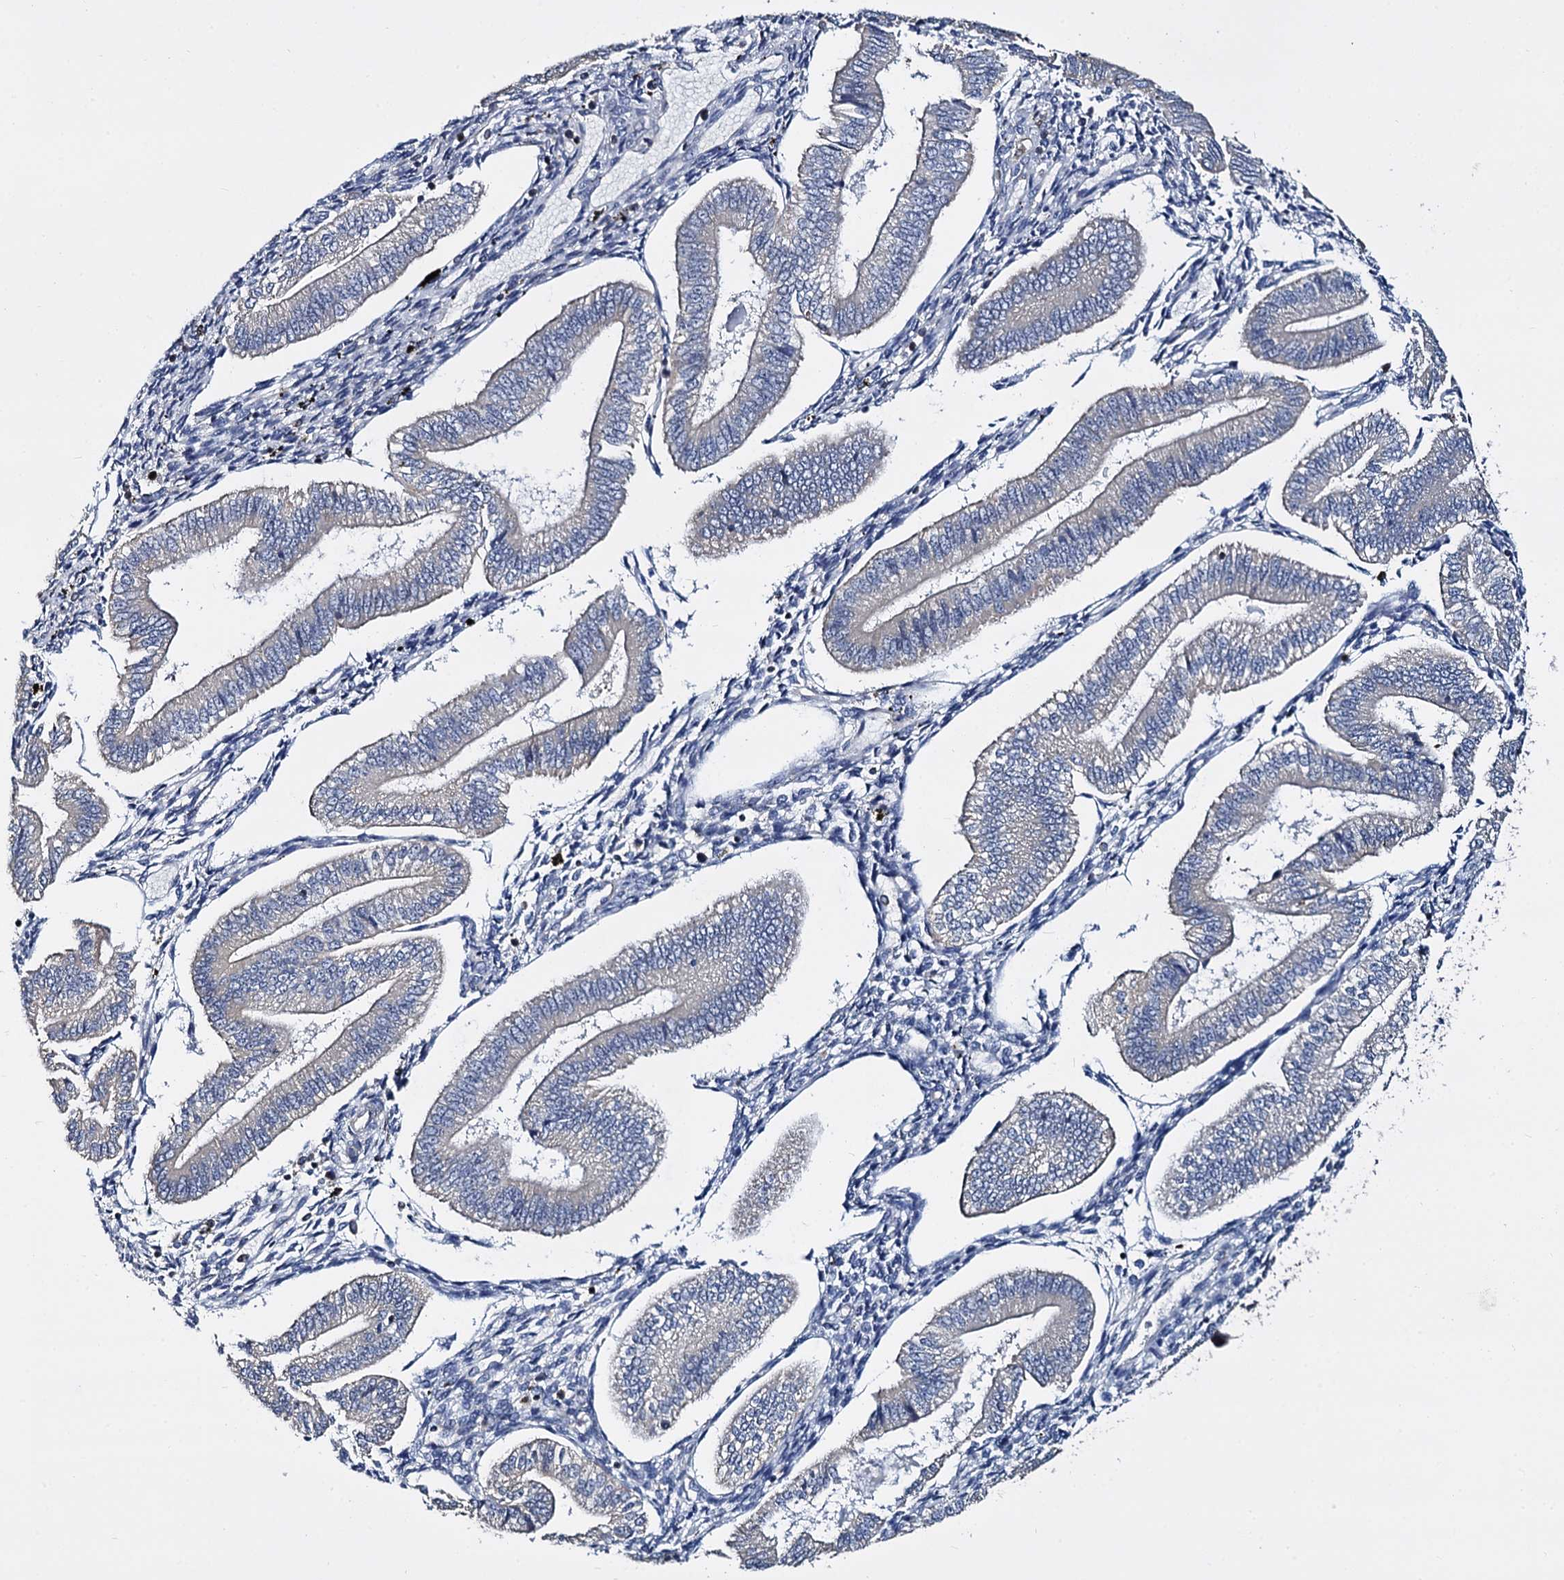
{"staining": {"intensity": "negative", "quantity": "none", "location": "none"}, "tissue": "endometrium", "cell_type": "Cells in endometrial stroma", "image_type": "normal", "snomed": [{"axis": "morphology", "description": "Normal tissue, NOS"}, {"axis": "topography", "description": "Endometrium"}], "caption": "Photomicrograph shows no protein positivity in cells in endometrial stroma of normal endometrium. (Brightfield microscopy of DAB immunohistochemistry at high magnification).", "gene": "ANKRD13A", "patient": {"sex": "female", "age": 34}}